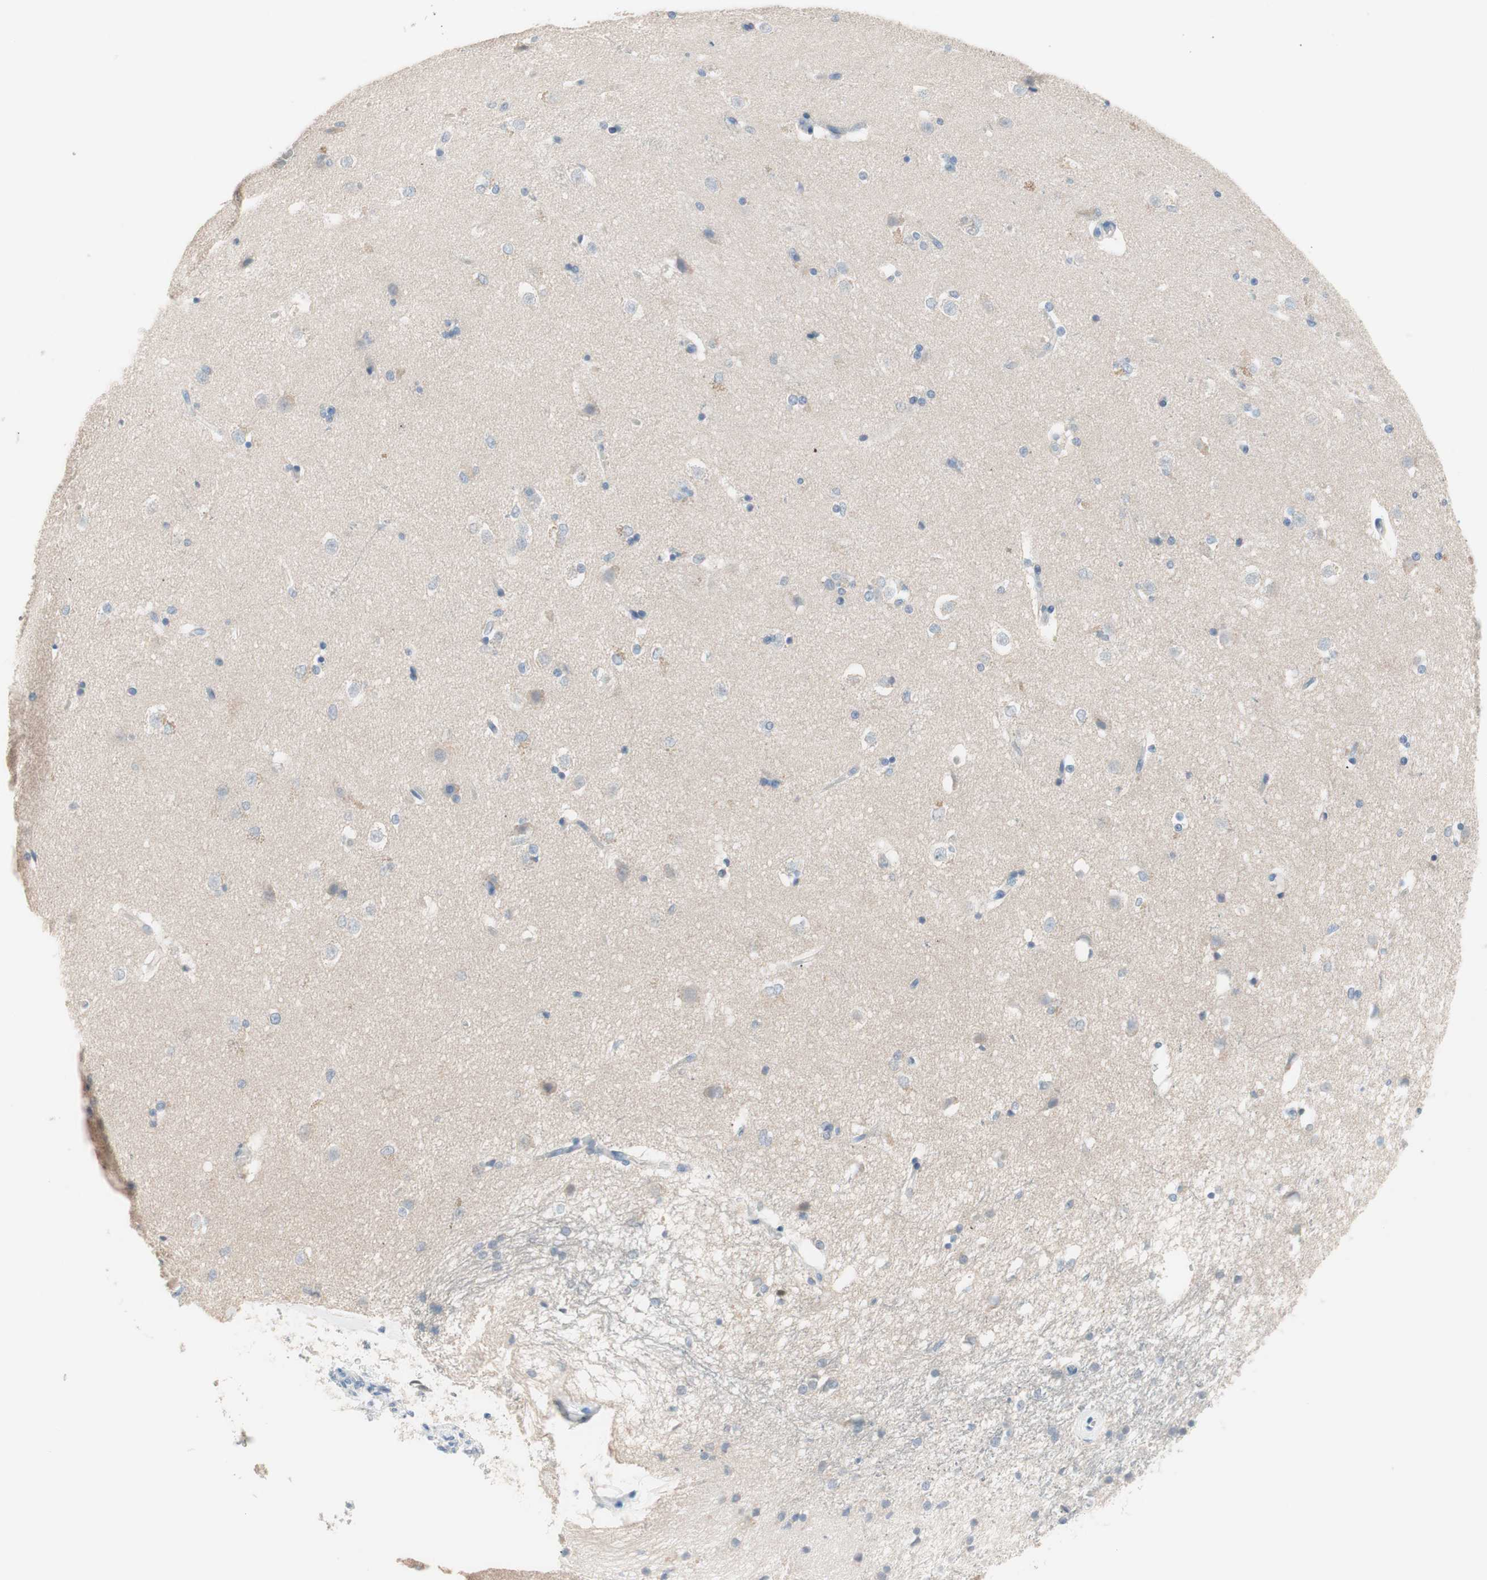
{"staining": {"intensity": "negative", "quantity": "none", "location": "none"}, "tissue": "caudate", "cell_type": "Glial cells", "image_type": "normal", "snomed": [{"axis": "morphology", "description": "Normal tissue, NOS"}, {"axis": "topography", "description": "Lateral ventricle wall"}], "caption": "Immunohistochemistry (IHC) image of unremarkable human caudate stained for a protein (brown), which exhibits no positivity in glial cells.", "gene": "VIL1", "patient": {"sex": "female", "age": 19}}